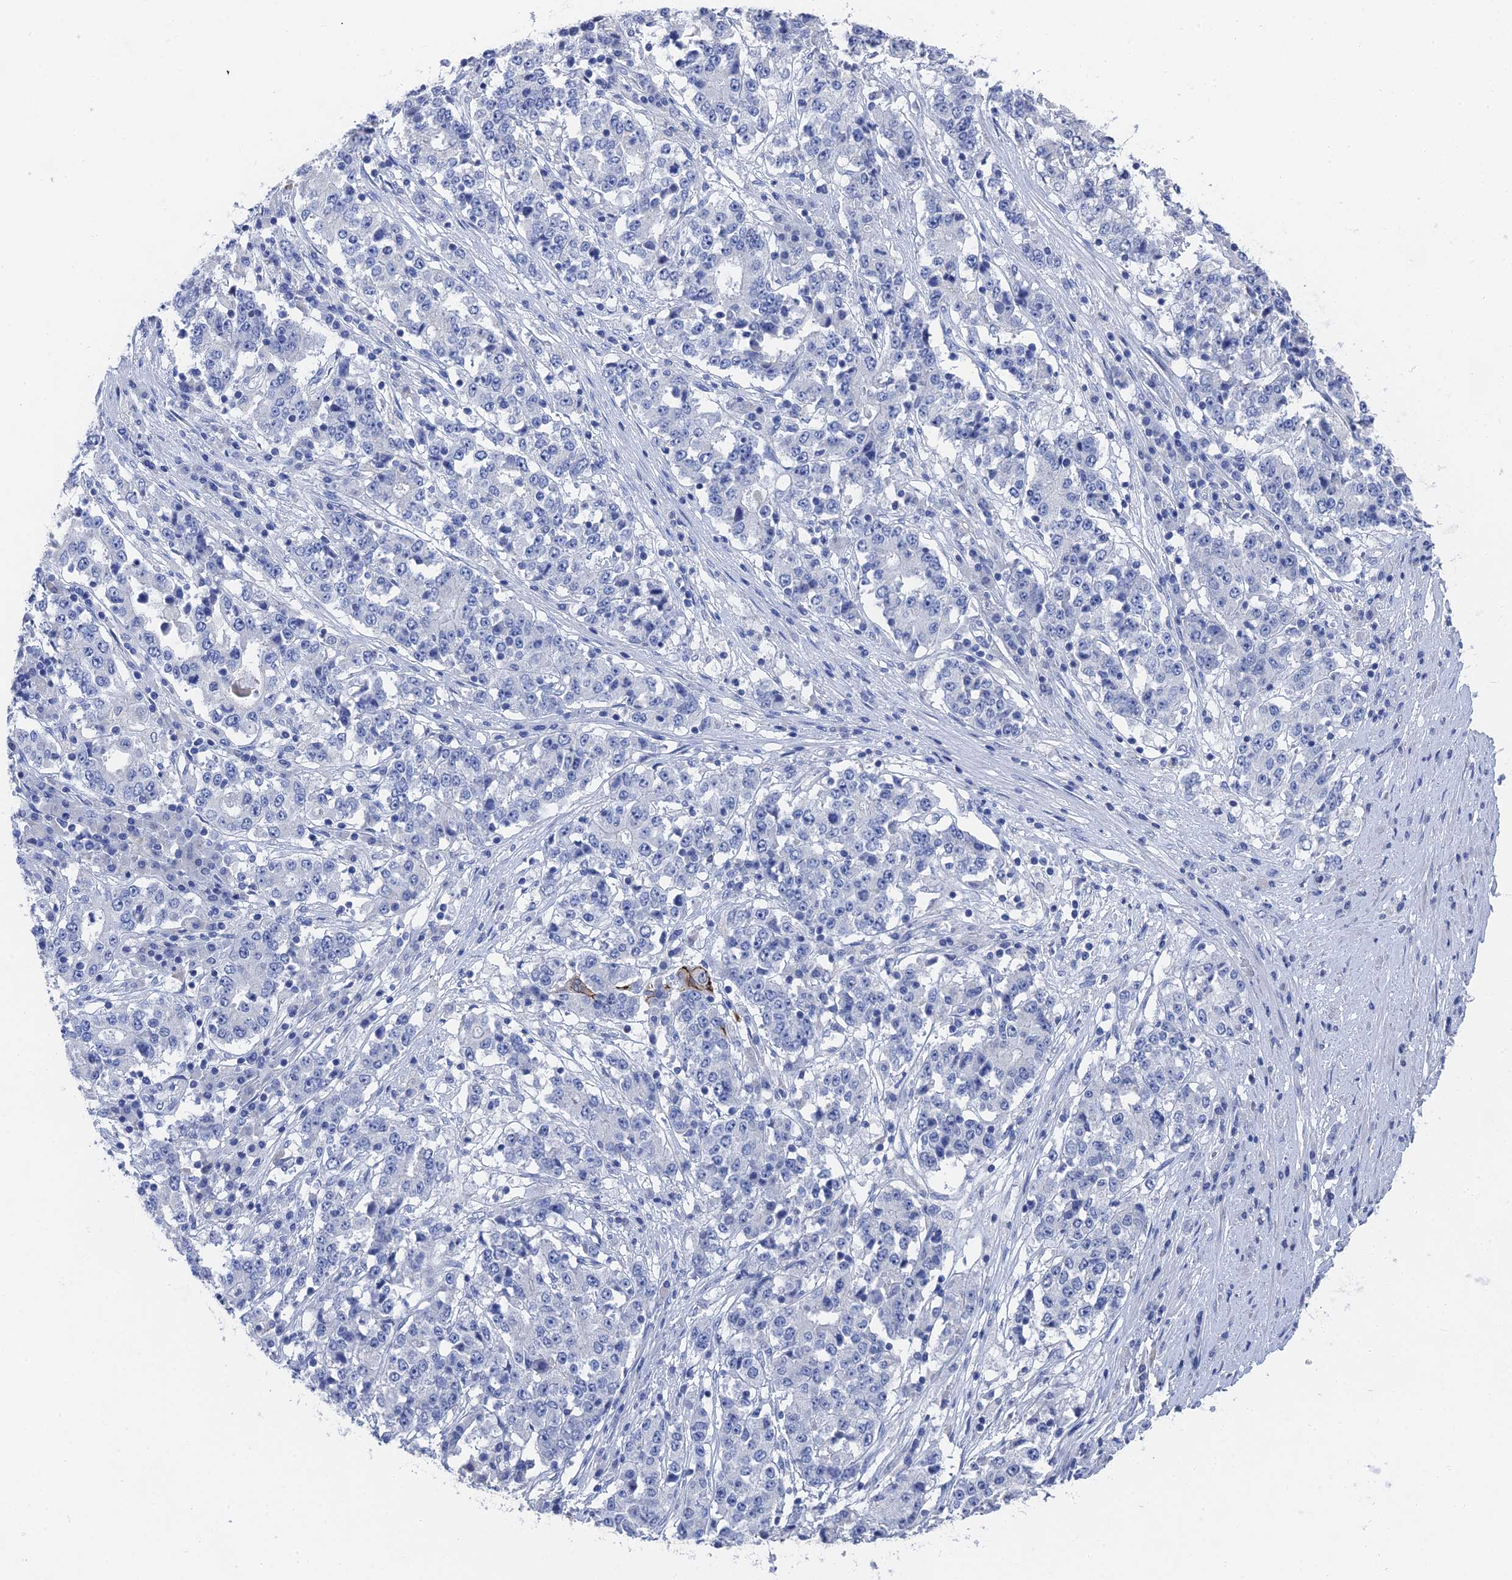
{"staining": {"intensity": "negative", "quantity": "none", "location": "none"}, "tissue": "stomach cancer", "cell_type": "Tumor cells", "image_type": "cancer", "snomed": [{"axis": "morphology", "description": "Adenocarcinoma, NOS"}, {"axis": "topography", "description": "Stomach"}], "caption": "Tumor cells are negative for brown protein staining in stomach cancer.", "gene": "GFAP", "patient": {"sex": "male", "age": 59}}